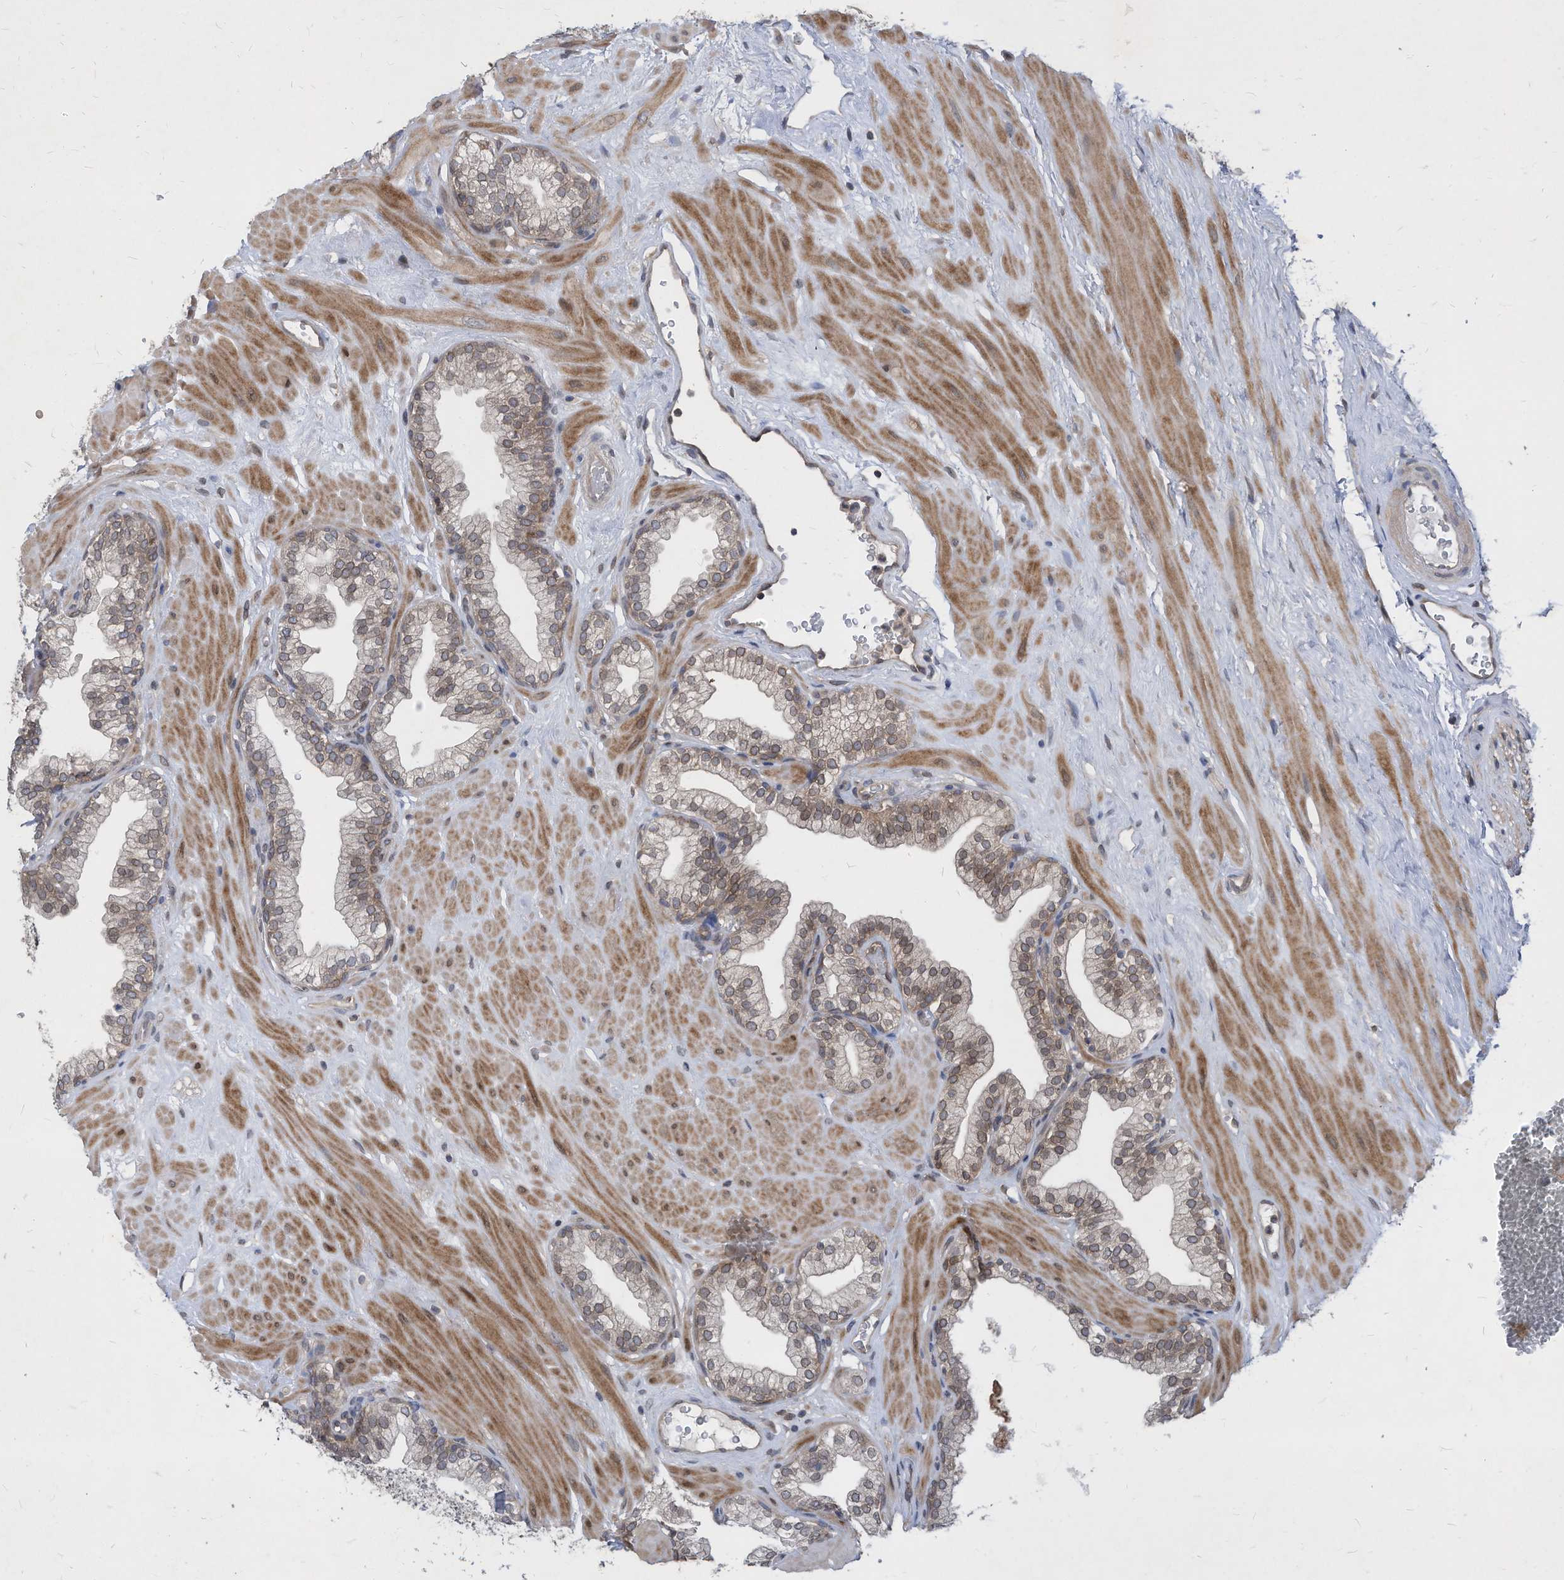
{"staining": {"intensity": "weak", "quantity": "25%-75%", "location": "cytoplasmic/membranous,nuclear"}, "tissue": "prostate", "cell_type": "Glandular cells", "image_type": "normal", "snomed": [{"axis": "morphology", "description": "Normal tissue, NOS"}, {"axis": "morphology", "description": "Urothelial carcinoma, Low grade"}, {"axis": "topography", "description": "Urinary bladder"}, {"axis": "topography", "description": "Prostate"}], "caption": "Immunohistochemistry (IHC) image of normal prostate: human prostate stained using immunohistochemistry (IHC) shows low levels of weak protein expression localized specifically in the cytoplasmic/membranous,nuclear of glandular cells, appearing as a cytoplasmic/membranous,nuclear brown color.", "gene": "KPNB1", "patient": {"sex": "male", "age": 60}}